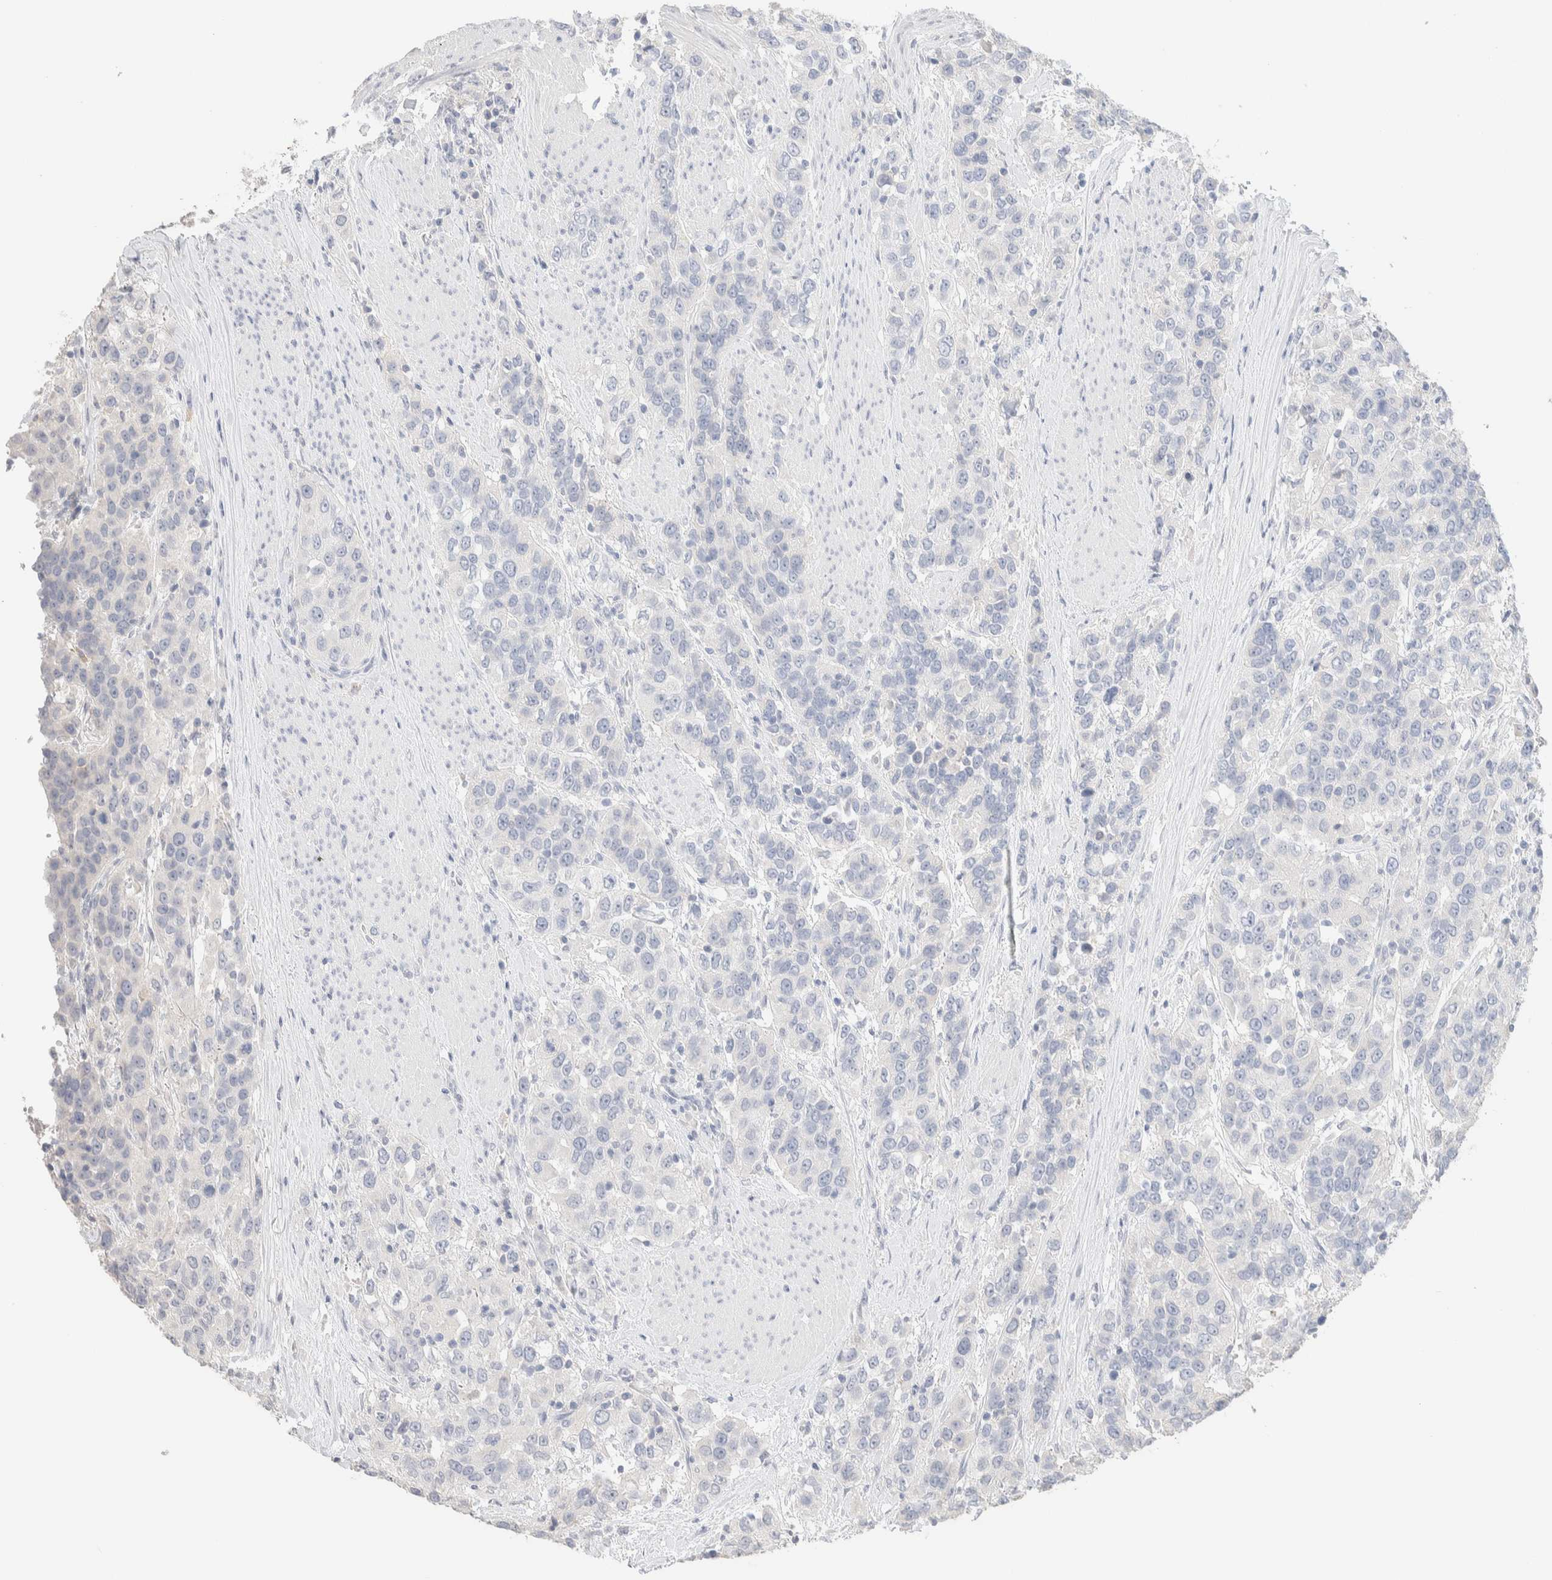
{"staining": {"intensity": "negative", "quantity": "none", "location": "none"}, "tissue": "urothelial cancer", "cell_type": "Tumor cells", "image_type": "cancer", "snomed": [{"axis": "morphology", "description": "Urothelial carcinoma, High grade"}, {"axis": "topography", "description": "Urinary bladder"}], "caption": "IHC of urothelial cancer demonstrates no staining in tumor cells. (Stains: DAB IHC with hematoxylin counter stain, Microscopy: brightfield microscopy at high magnification).", "gene": "RIDA", "patient": {"sex": "female", "age": 80}}